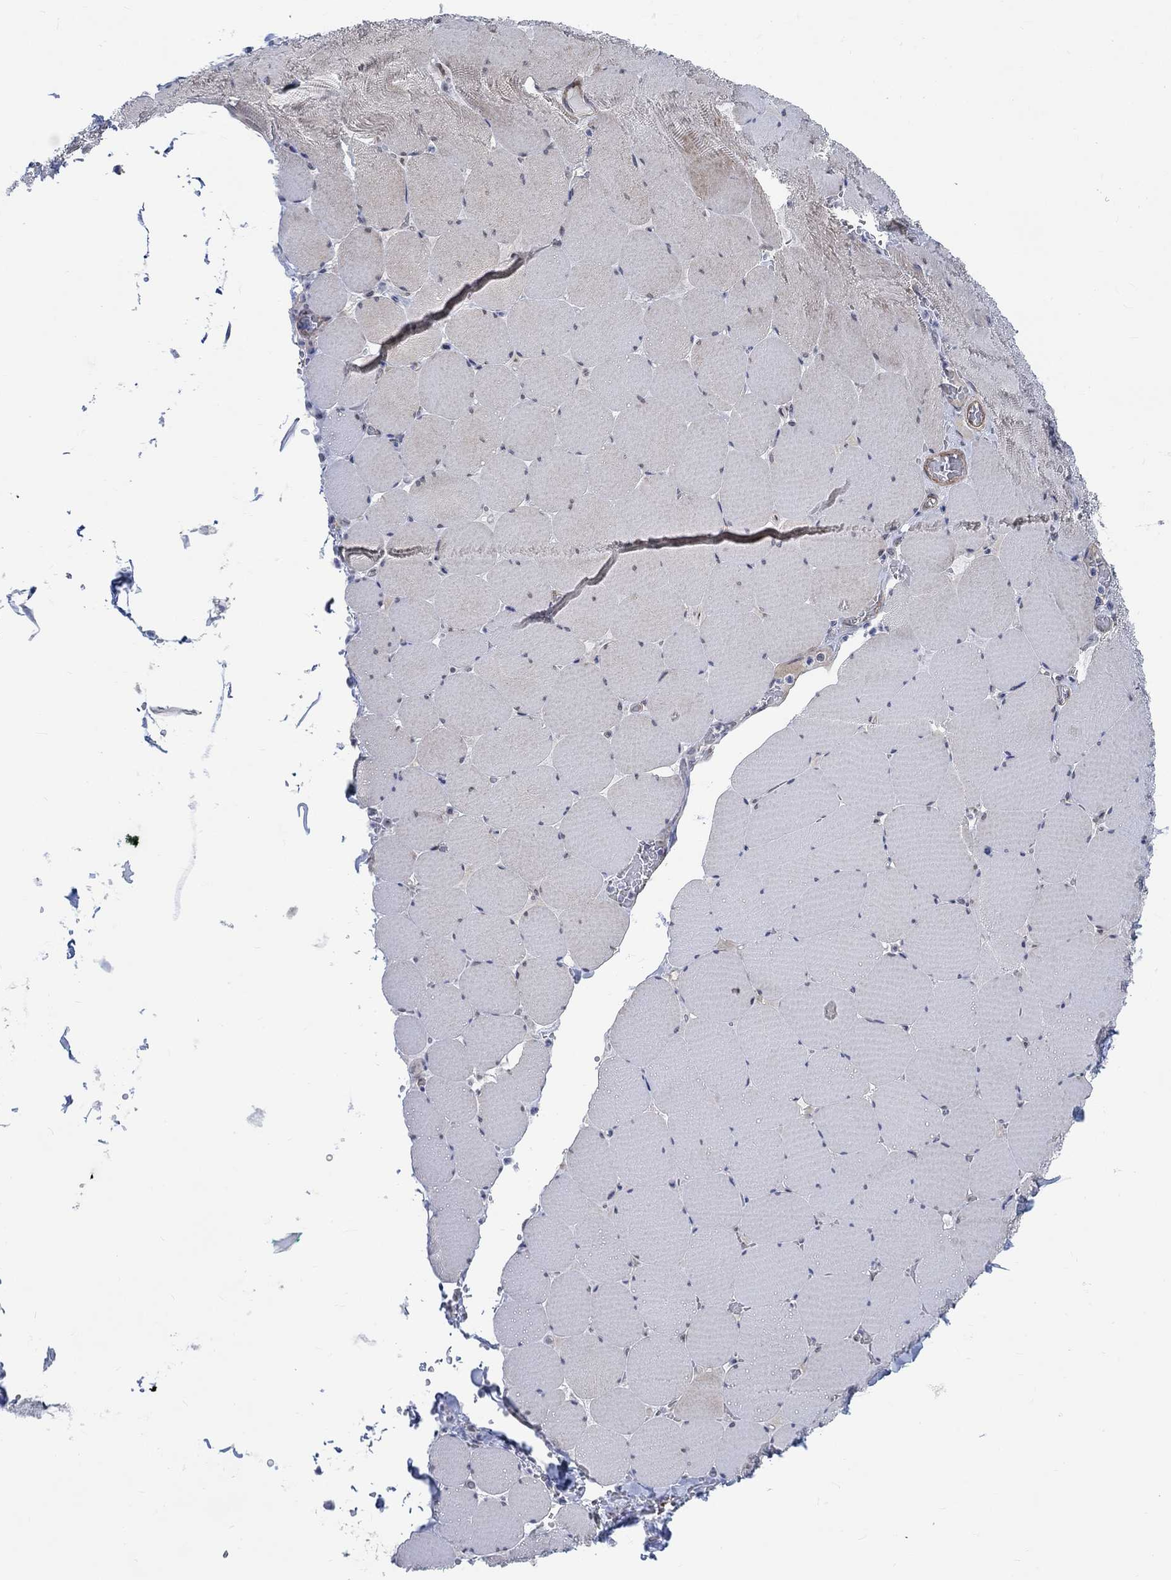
{"staining": {"intensity": "negative", "quantity": "none", "location": "none"}, "tissue": "skeletal muscle", "cell_type": "Myocytes", "image_type": "normal", "snomed": [{"axis": "morphology", "description": "Normal tissue, NOS"}, {"axis": "morphology", "description": "Malignant melanoma, Metastatic site"}, {"axis": "topography", "description": "Skeletal muscle"}], "caption": "Myocytes show no significant positivity in benign skeletal muscle. The staining was performed using DAB to visualize the protein expression in brown, while the nuclei were stained in blue with hematoxylin (Magnification: 20x).", "gene": "KCNH8", "patient": {"sex": "male", "age": 50}}